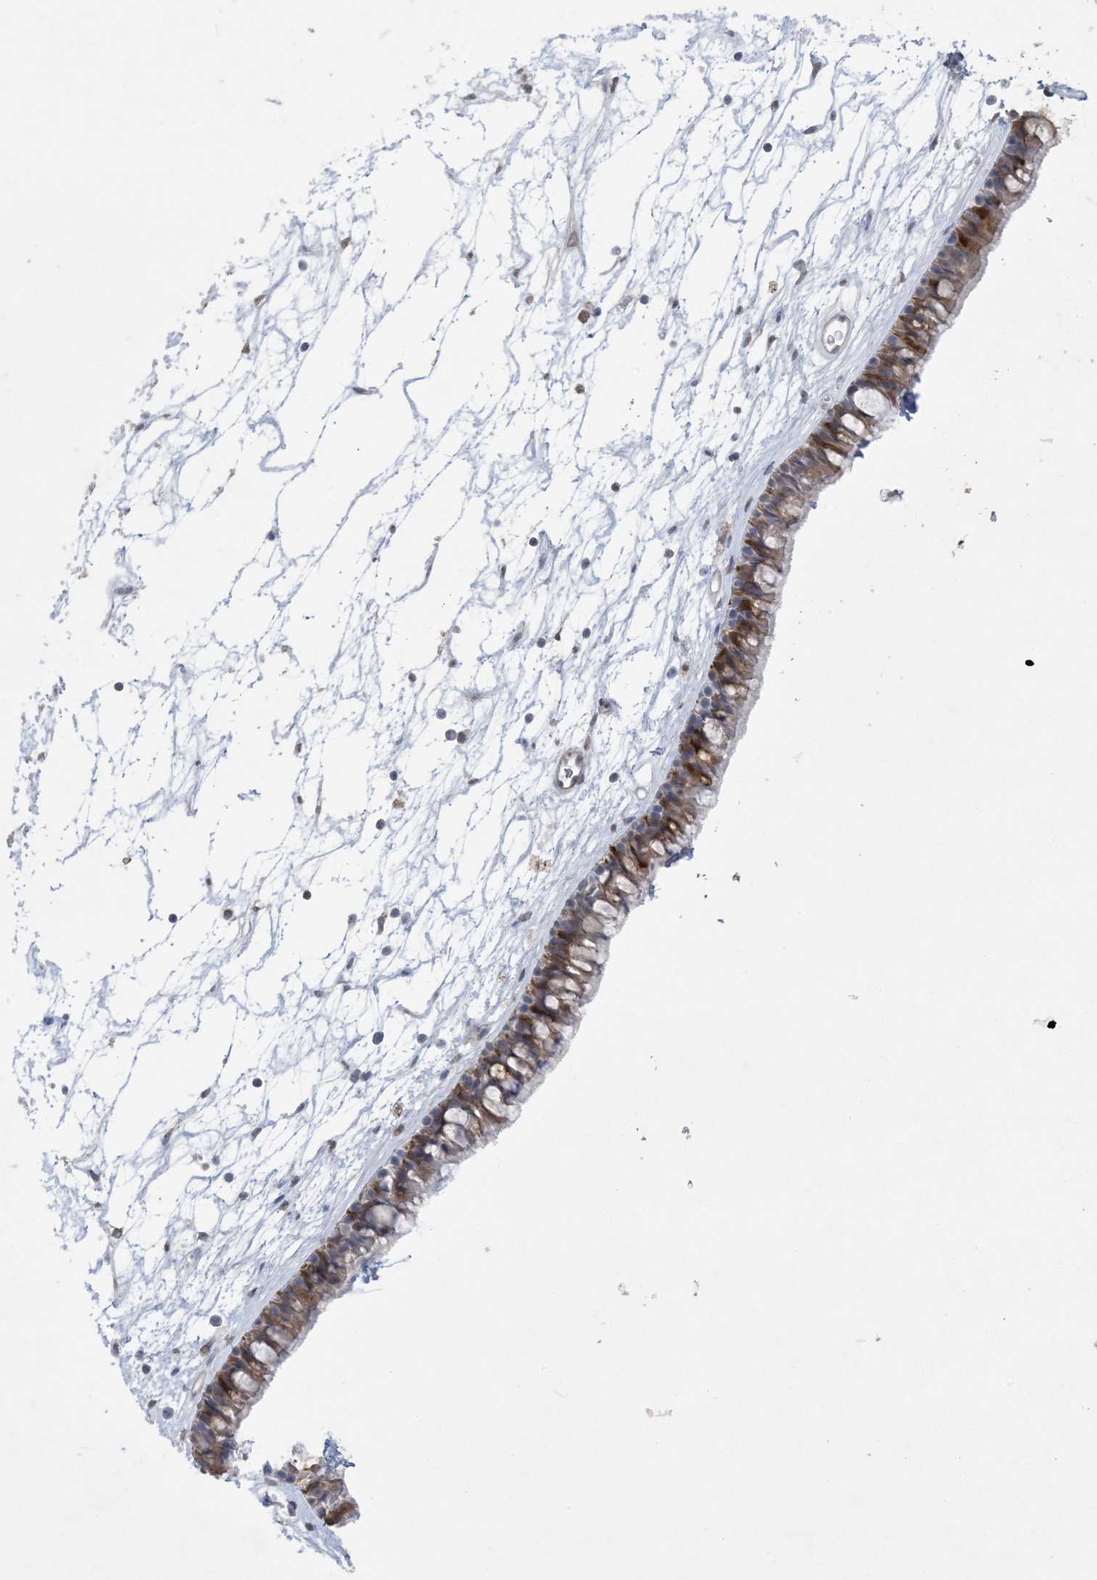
{"staining": {"intensity": "moderate", "quantity": ">75%", "location": "cytoplasmic/membranous"}, "tissue": "nasopharynx", "cell_type": "Respiratory epithelial cells", "image_type": "normal", "snomed": [{"axis": "morphology", "description": "Normal tissue, NOS"}, {"axis": "topography", "description": "Nasopharynx"}], "caption": "DAB immunohistochemical staining of benign human nasopharynx shows moderate cytoplasmic/membranous protein staining in approximately >75% of respiratory epithelial cells.", "gene": "HMGCS1", "patient": {"sex": "male", "age": 64}}